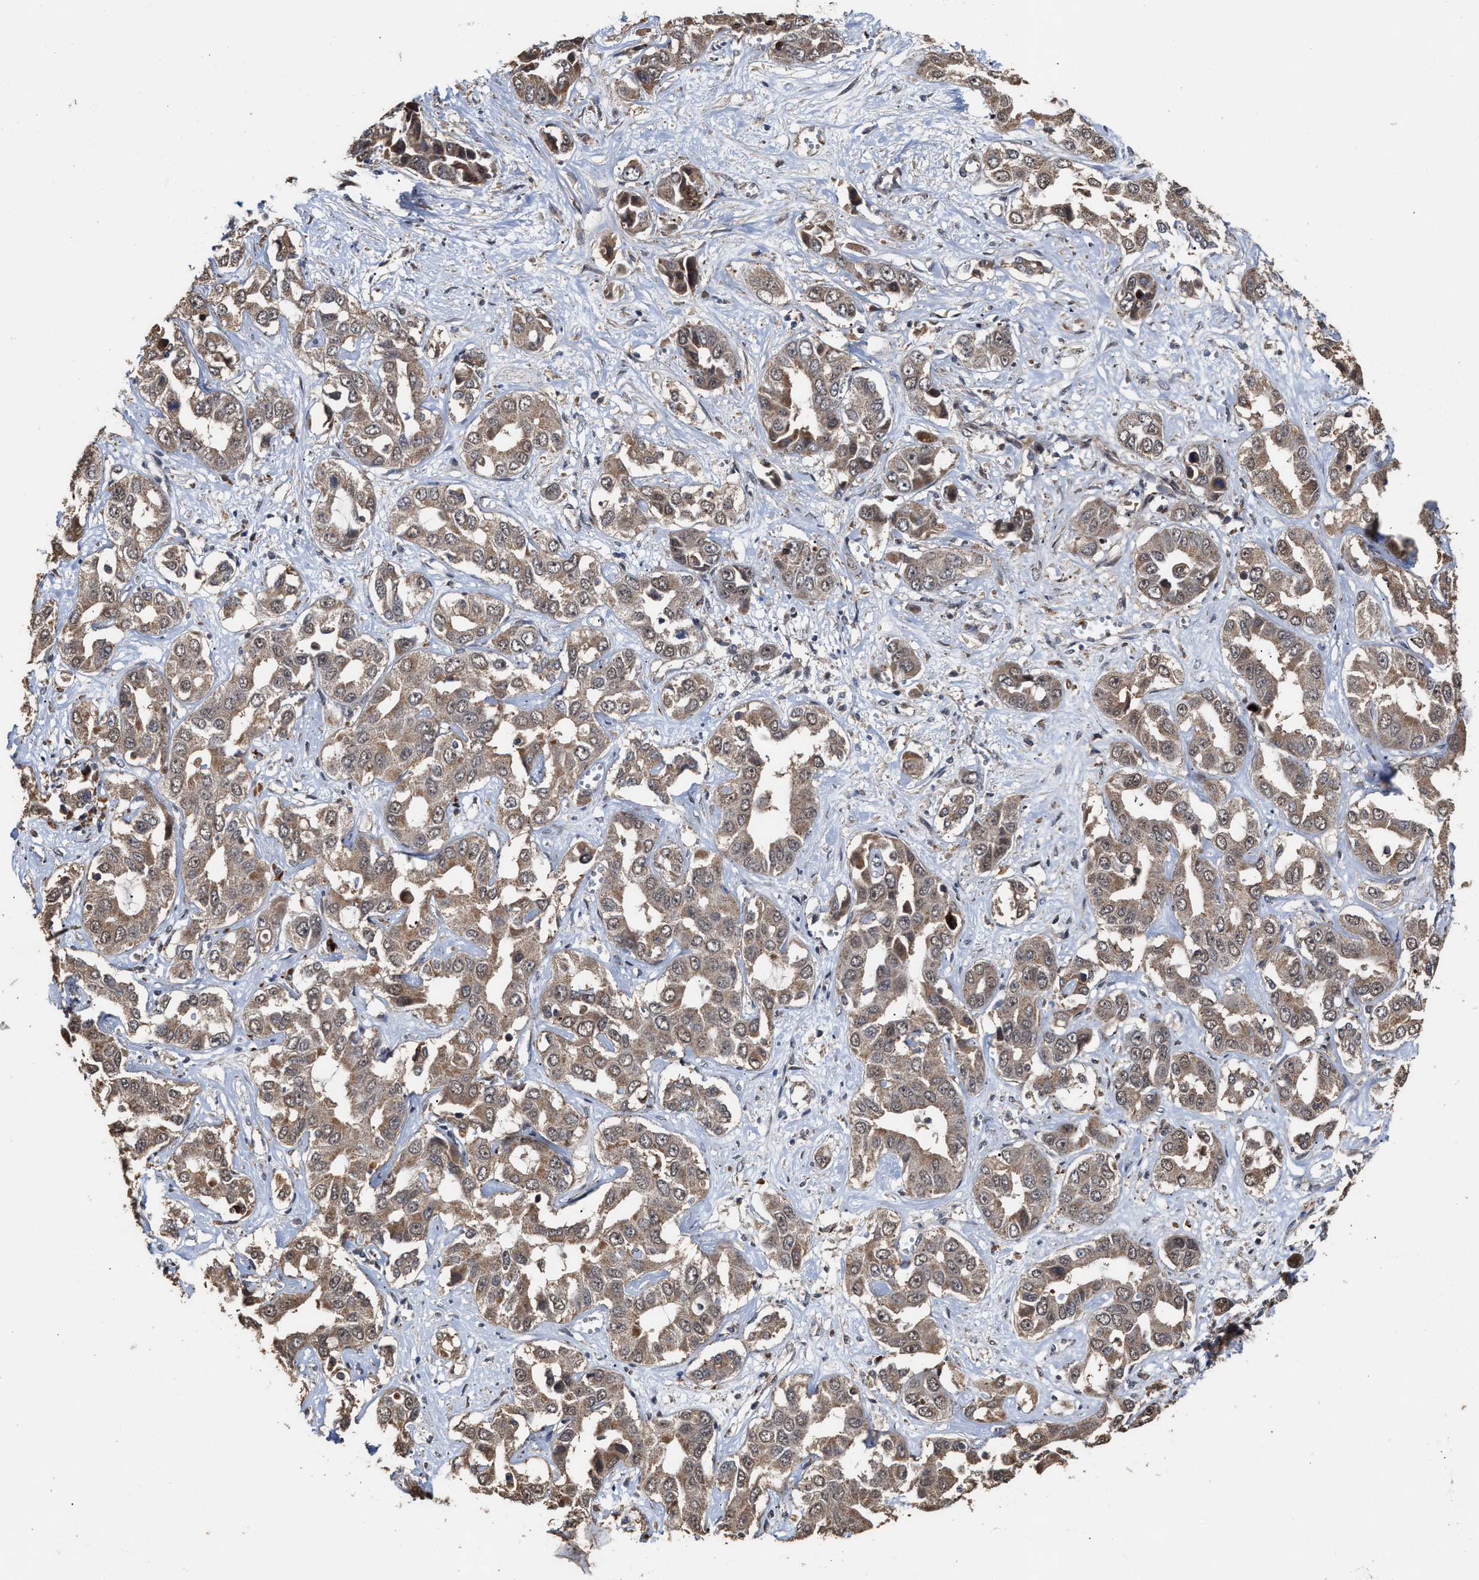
{"staining": {"intensity": "weak", "quantity": ">75%", "location": "cytoplasmic/membranous"}, "tissue": "liver cancer", "cell_type": "Tumor cells", "image_type": "cancer", "snomed": [{"axis": "morphology", "description": "Cholangiocarcinoma"}, {"axis": "topography", "description": "Liver"}], "caption": "Liver cancer (cholangiocarcinoma) stained for a protein displays weak cytoplasmic/membranous positivity in tumor cells. The protein of interest is stained brown, and the nuclei are stained in blue (DAB IHC with brightfield microscopy, high magnification).", "gene": "ZNHIT6", "patient": {"sex": "female", "age": 52}}